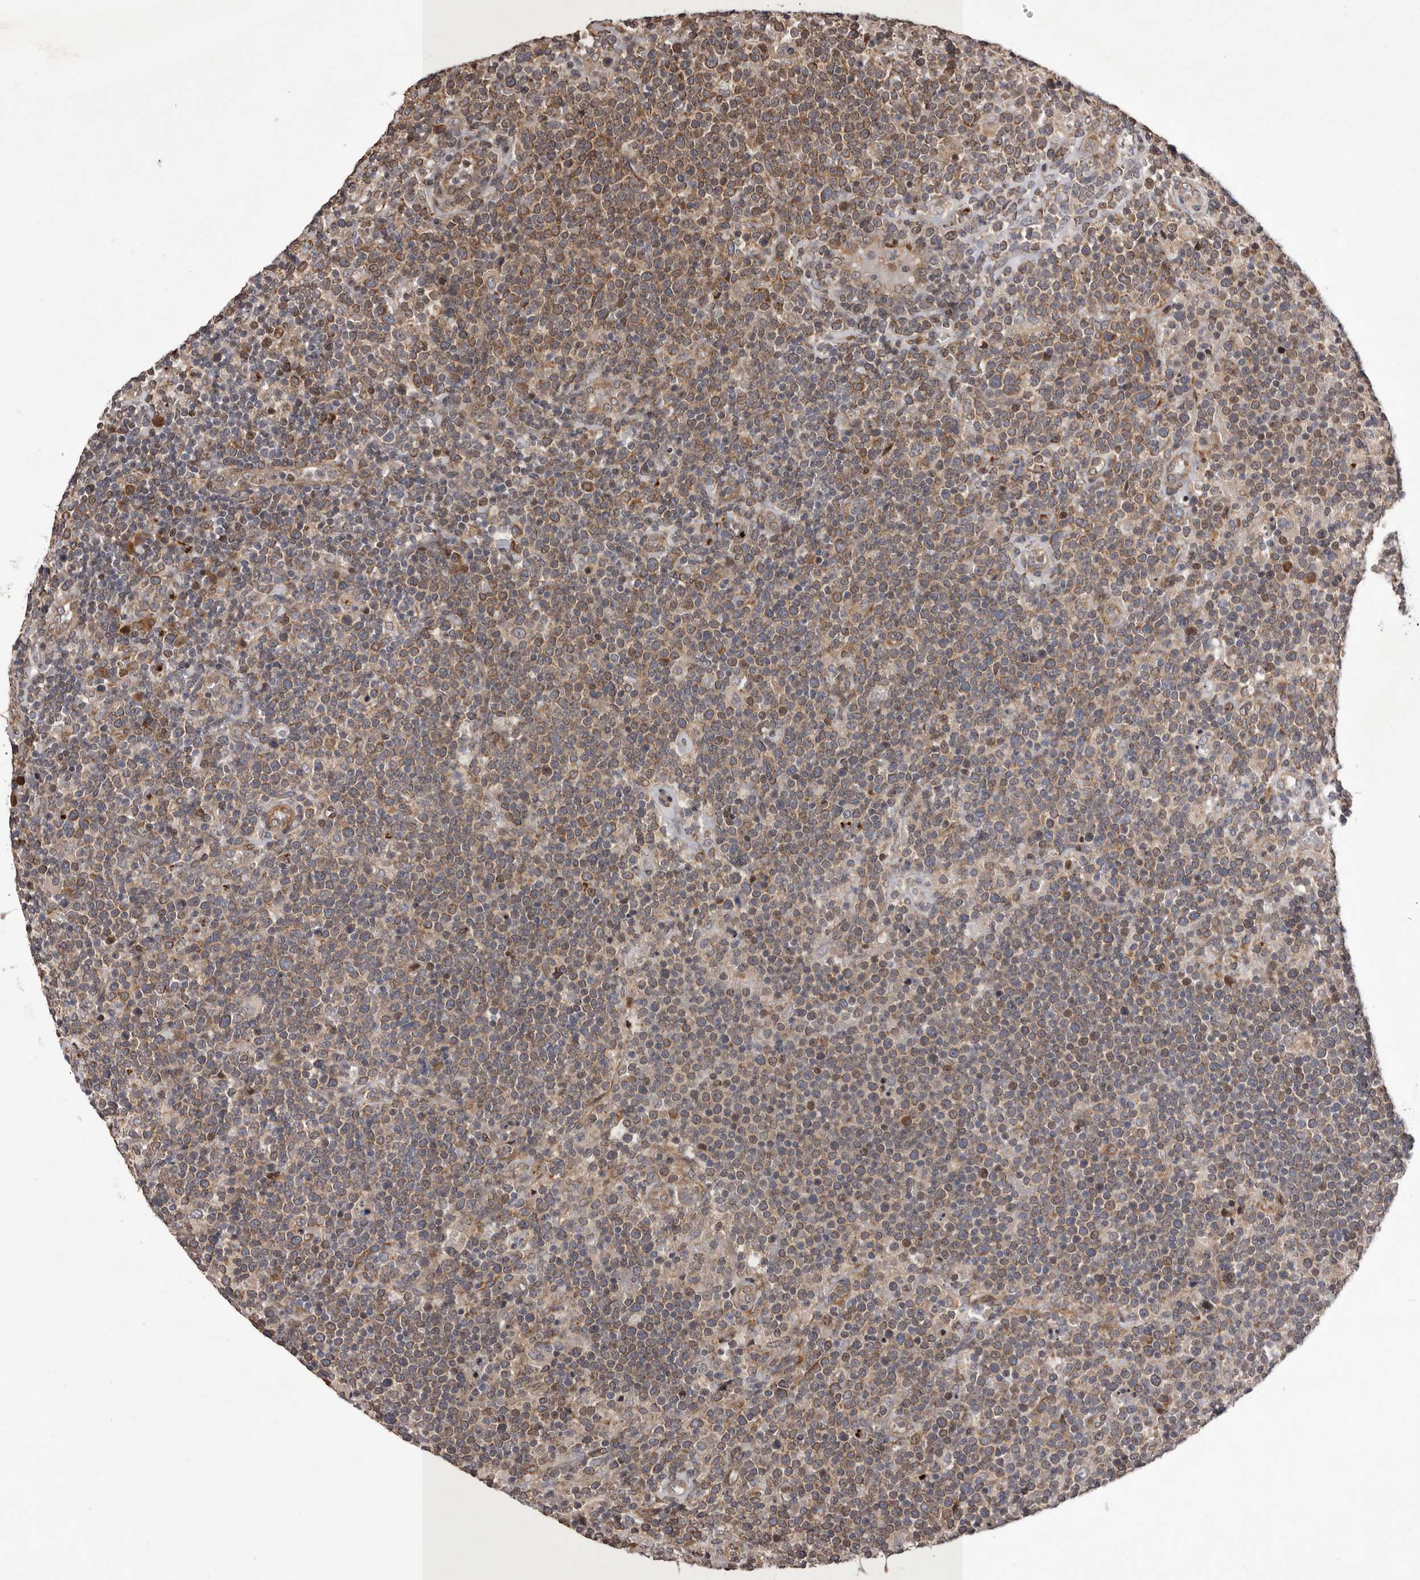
{"staining": {"intensity": "moderate", "quantity": ">75%", "location": "cytoplasmic/membranous"}, "tissue": "lymphoma", "cell_type": "Tumor cells", "image_type": "cancer", "snomed": [{"axis": "morphology", "description": "Malignant lymphoma, non-Hodgkin's type, High grade"}, {"axis": "topography", "description": "Lymph node"}], "caption": "Human high-grade malignant lymphoma, non-Hodgkin's type stained for a protein (brown) shows moderate cytoplasmic/membranous positive expression in approximately >75% of tumor cells.", "gene": "GADD45B", "patient": {"sex": "male", "age": 61}}